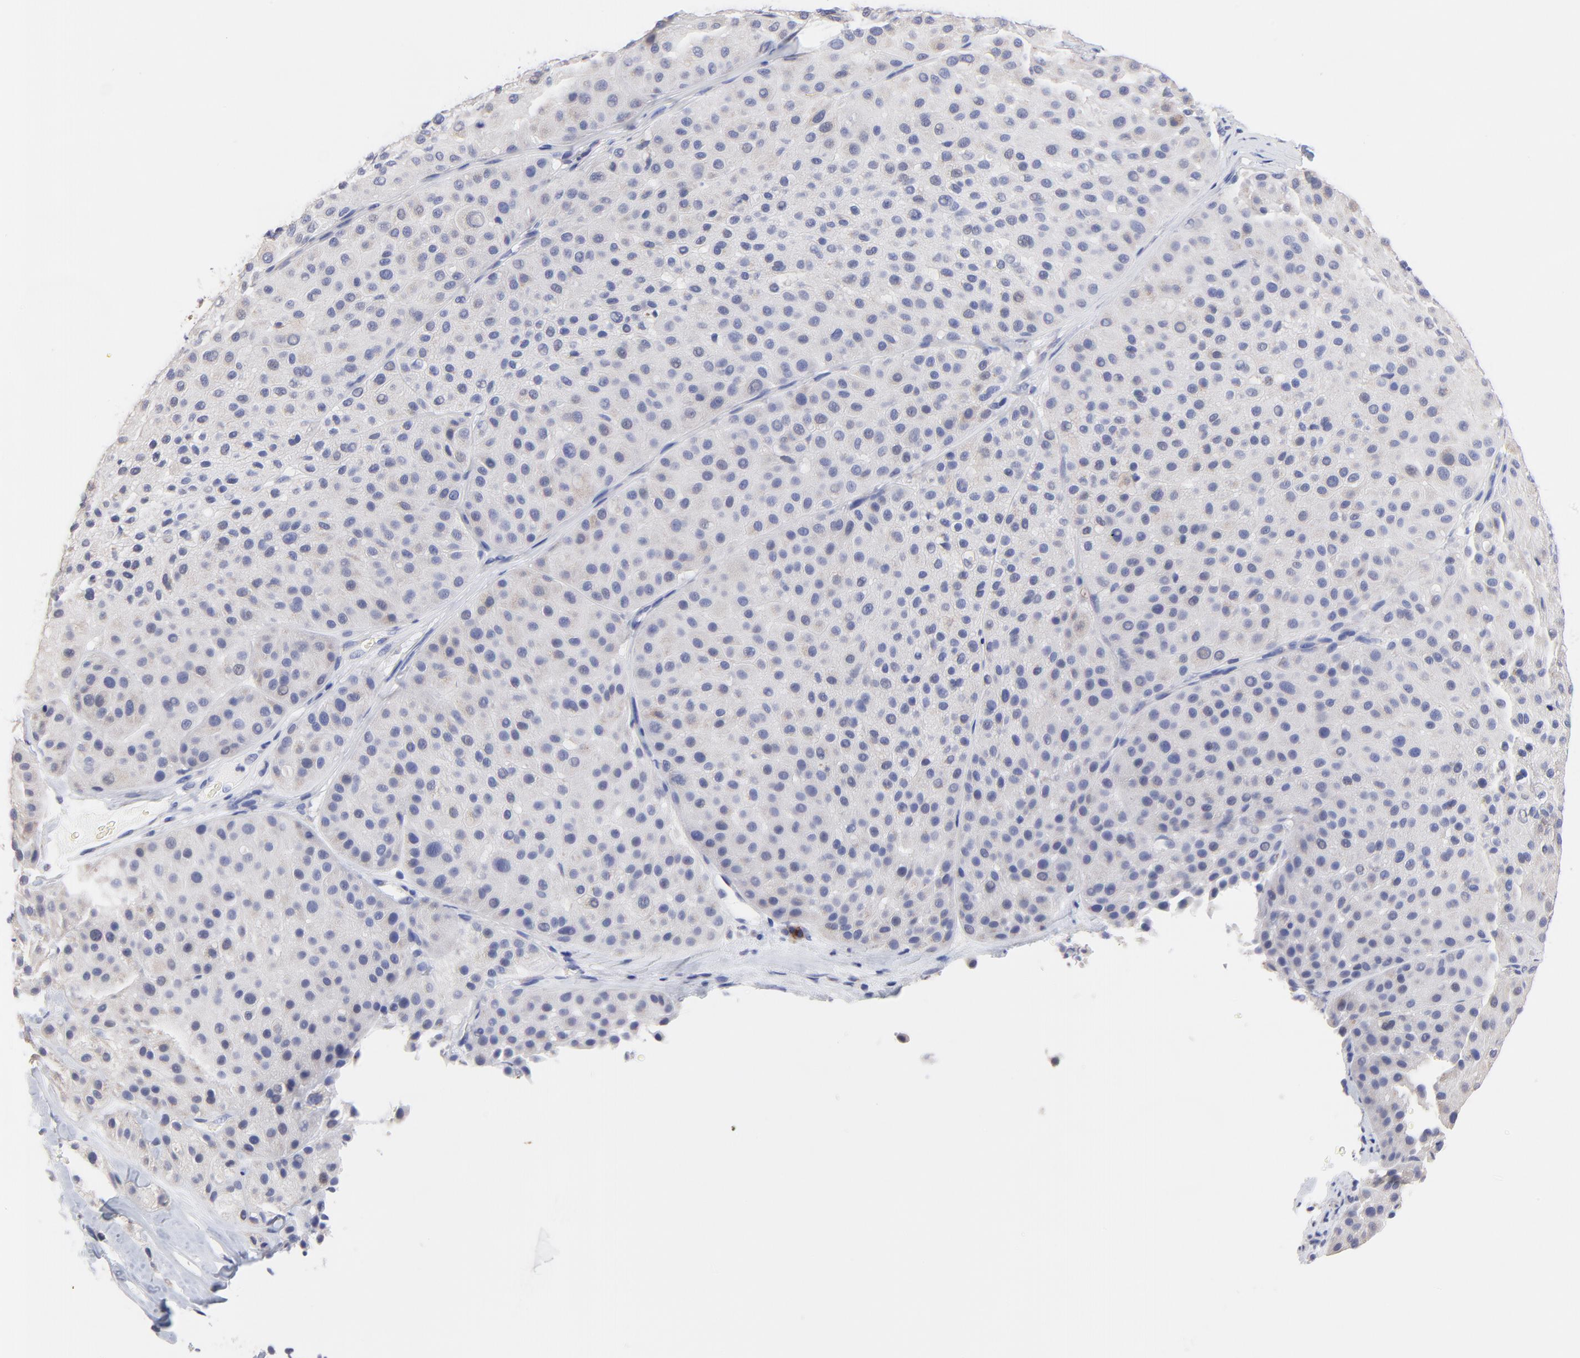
{"staining": {"intensity": "weak", "quantity": "25%-75%", "location": "cytoplasmic/membranous"}, "tissue": "melanoma", "cell_type": "Tumor cells", "image_type": "cancer", "snomed": [{"axis": "morphology", "description": "Normal tissue, NOS"}, {"axis": "morphology", "description": "Malignant melanoma, Metastatic site"}, {"axis": "topography", "description": "Skin"}], "caption": "Immunohistochemistry (IHC) staining of malignant melanoma (metastatic site), which displays low levels of weak cytoplasmic/membranous positivity in about 25%-75% of tumor cells indicating weak cytoplasmic/membranous protein staining. The staining was performed using DAB (brown) for protein detection and nuclei were counterstained in hematoxylin (blue).", "gene": "LAX1", "patient": {"sex": "male", "age": 41}}